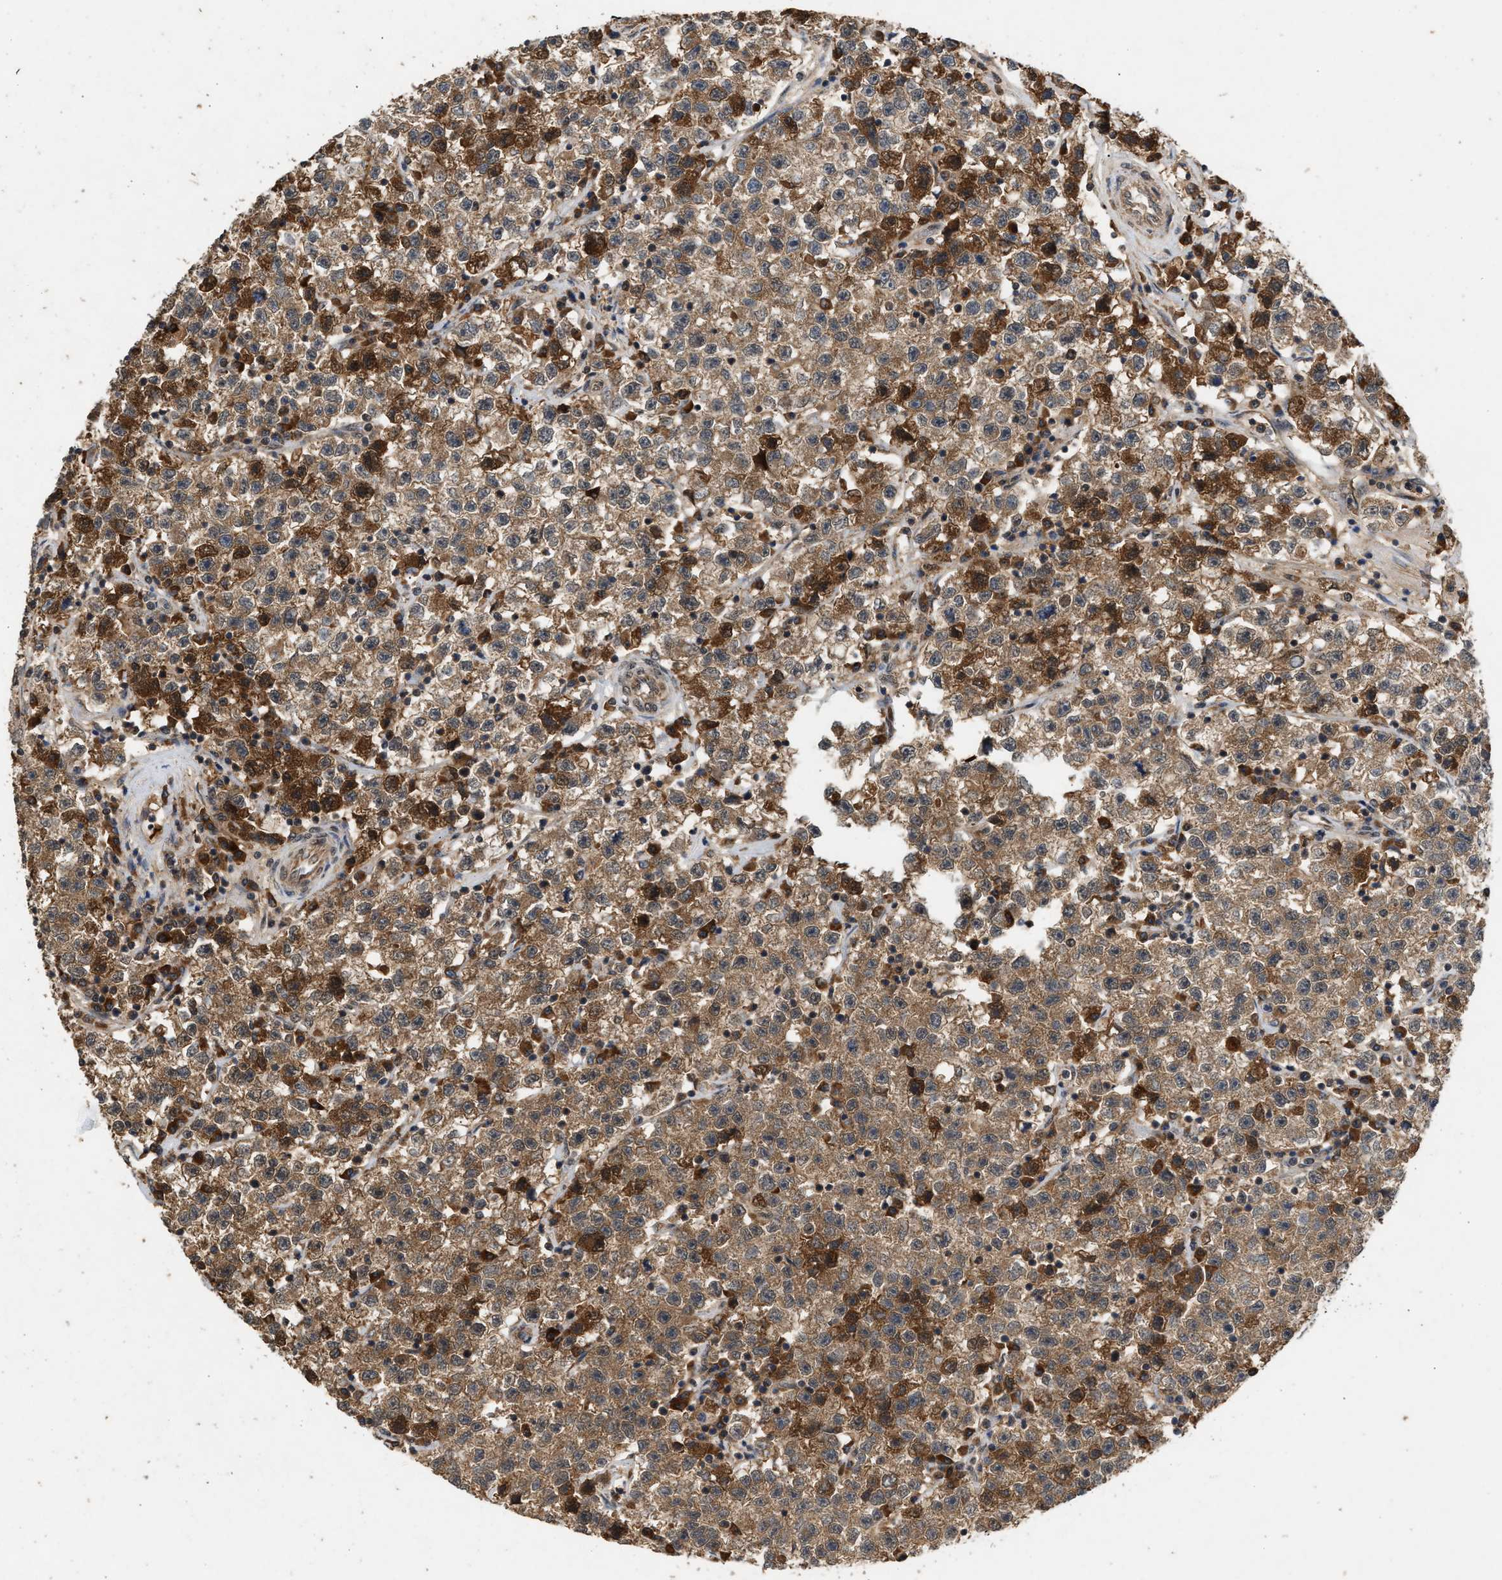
{"staining": {"intensity": "moderate", "quantity": ">75%", "location": "cytoplasmic/membranous"}, "tissue": "testis cancer", "cell_type": "Tumor cells", "image_type": "cancer", "snomed": [{"axis": "morphology", "description": "Seminoma, NOS"}, {"axis": "topography", "description": "Testis"}], "caption": "The immunohistochemical stain shows moderate cytoplasmic/membranous staining in tumor cells of testis cancer tissue.", "gene": "RUSC2", "patient": {"sex": "male", "age": 22}}